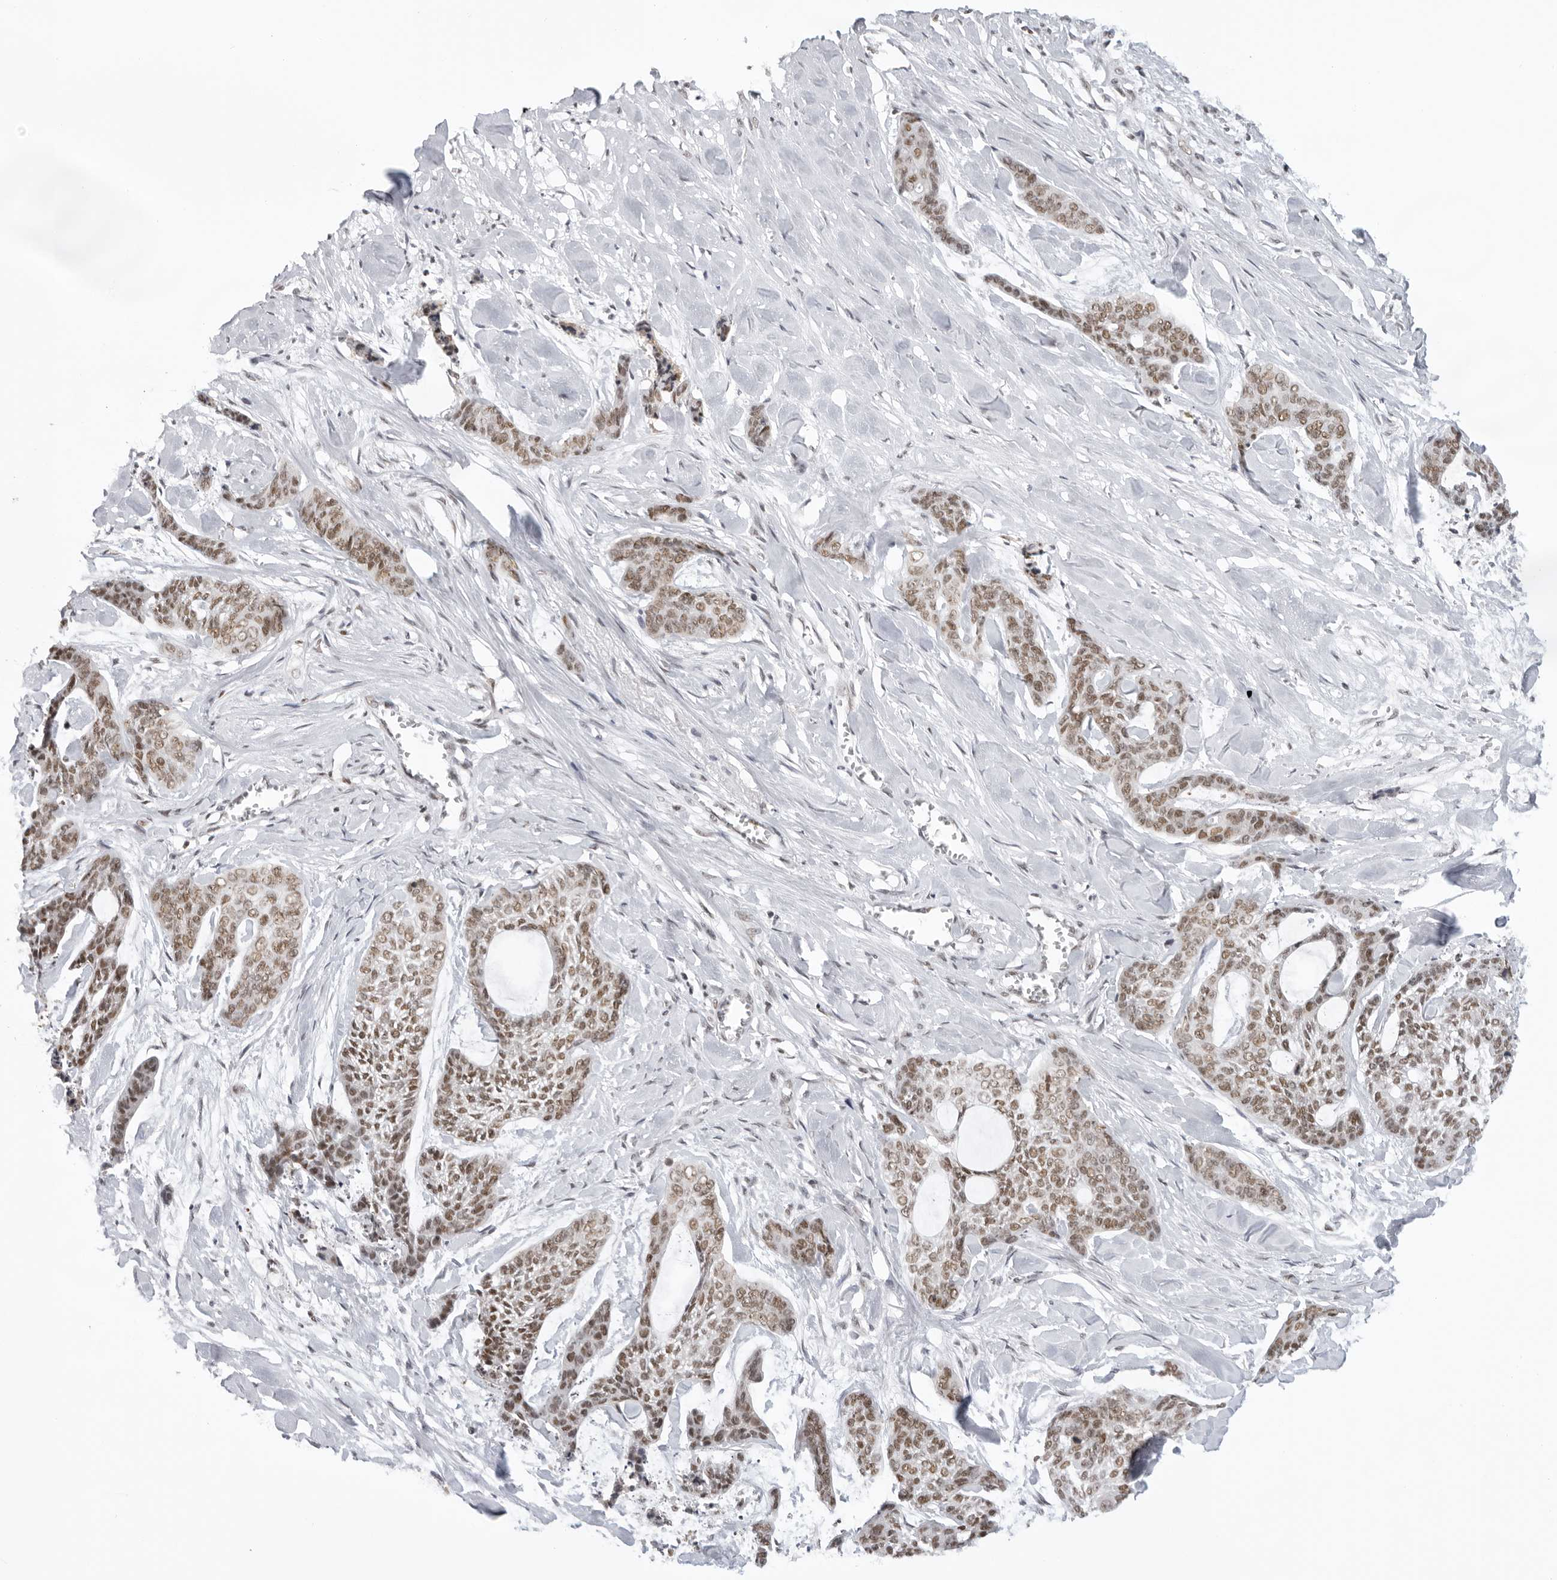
{"staining": {"intensity": "moderate", "quantity": ">75%", "location": "nuclear"}, "tissue": "skin cancer", "cell_type": "Tumor cells", "image_type": "cancer", "snomed": [{"axis": "morphology", "description": "Basal cell carcinoma"}, {"axis": "topography", "description": "Skin"}], "caption": "Immunohistochemical staining of human skin cancer demonstrates medium levels of moderate nuclear protein expression in approximately >75% of tumor cells.", "gene": "RPA2", "patient": {"sex": "female", "age": 64}}